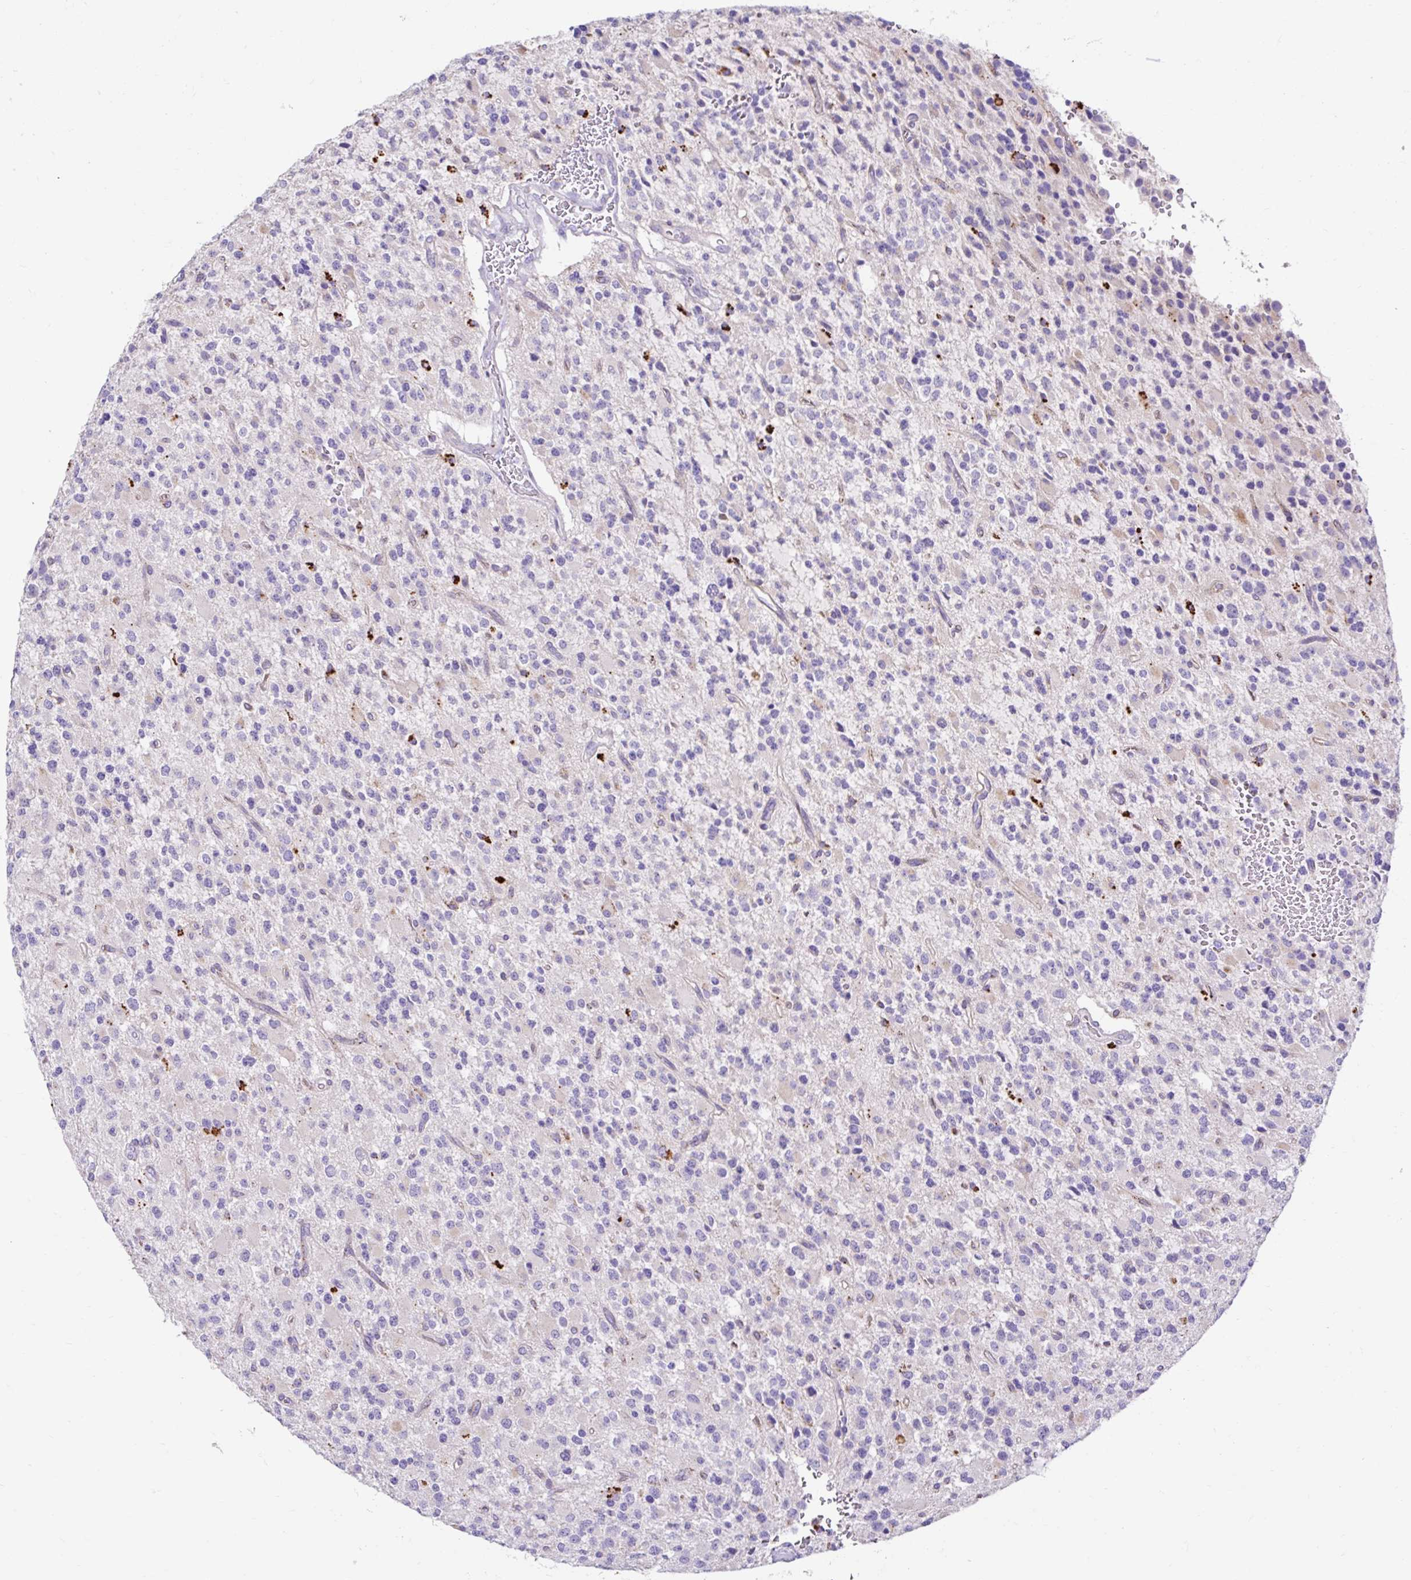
{"staining": {"intensity": "negative", "quantity": "none", "location": "none"}, "tissue": "glioma", "cell_type": "Tumor cells", "image_type": "cancer", "snomed": [{"axis": "morphology", "description": "Glioma, malignant, High grade"}, {"axis": "topography", "description": "Brain"}], "caption": "Protein analysis of glioma exhibits no significant staining in tumor cells. (DAB immunohistochemistry (IHC) visualized using brightfield microscopy, high magnification).", "gene": "ZNF33A", "patient": {"sex": "male", "age": 34}}